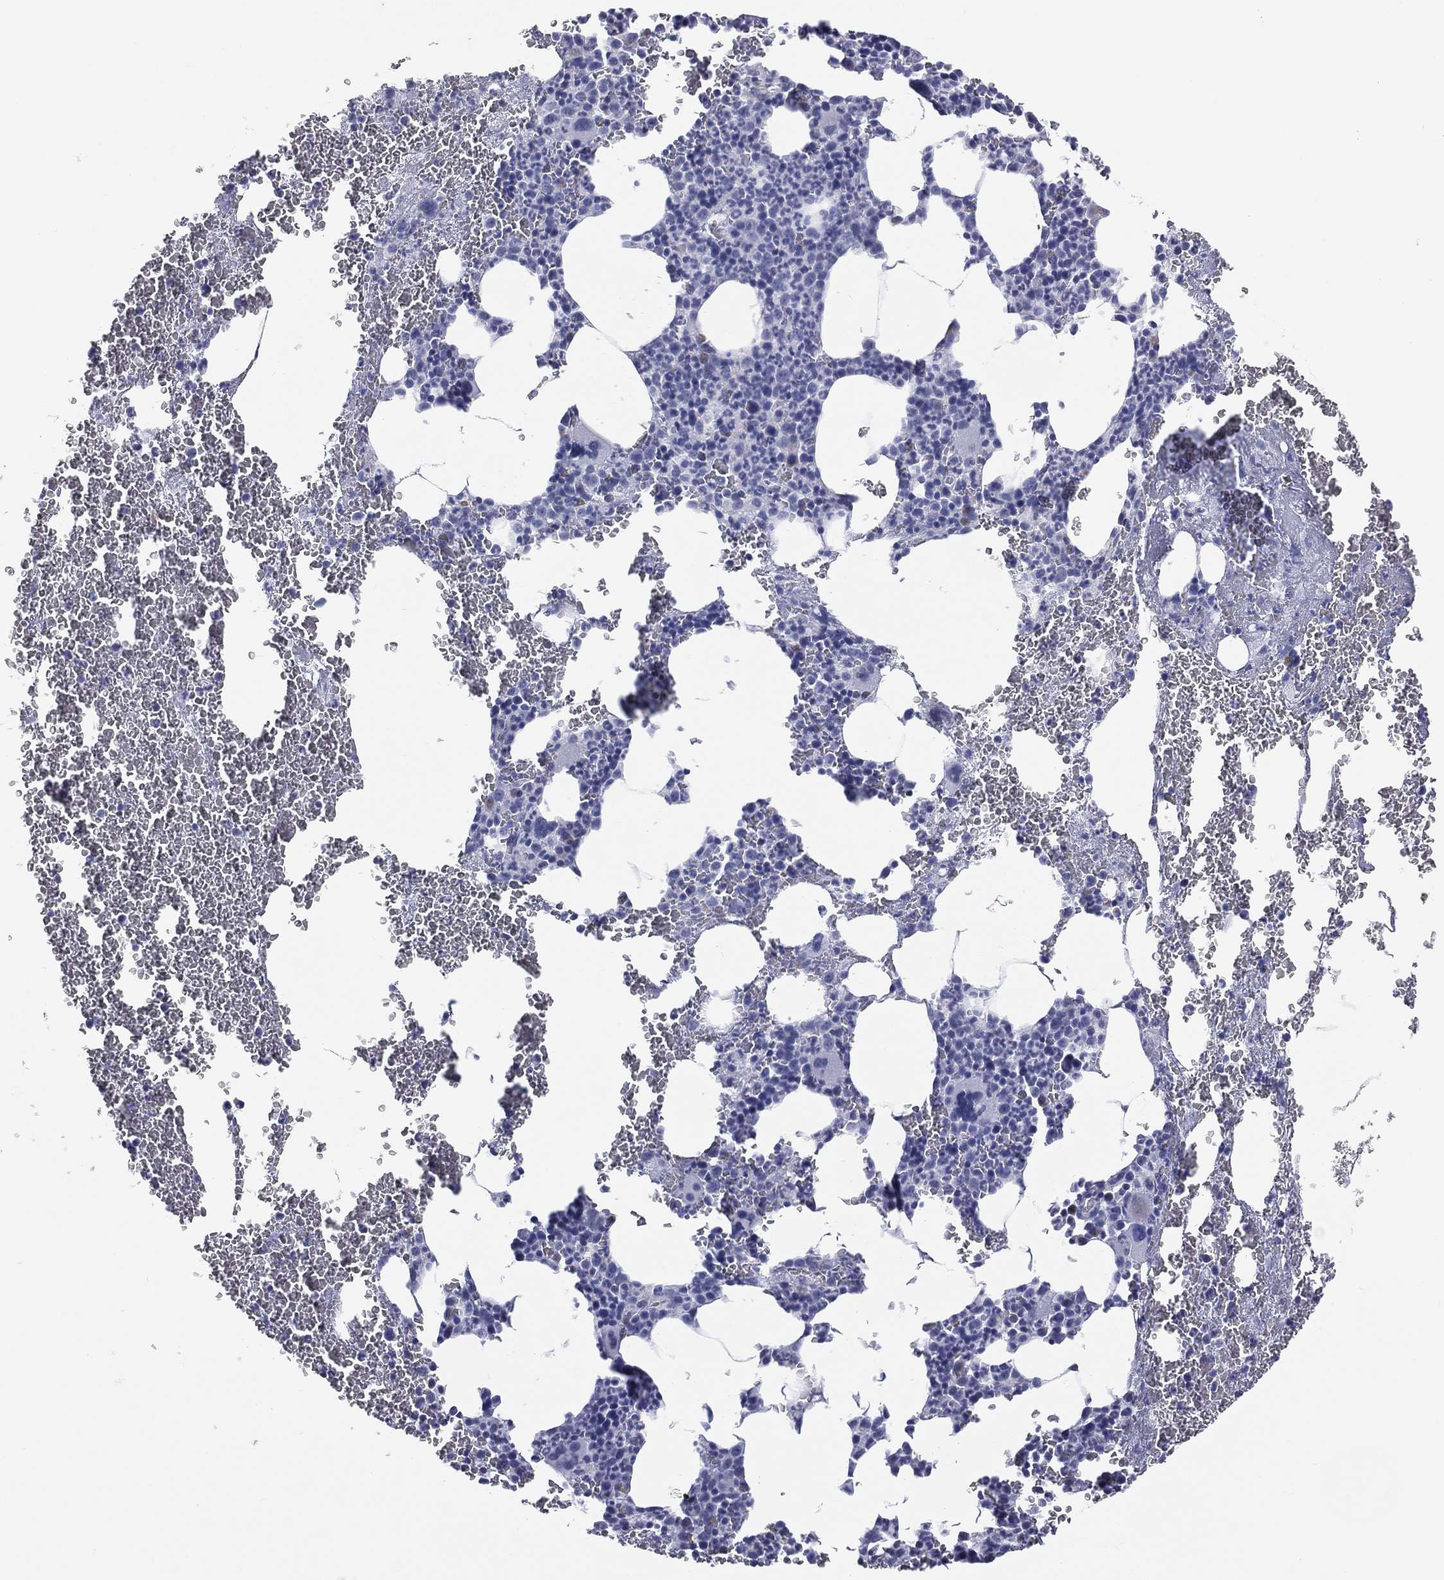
{"staining": {"intensity": "negative", "quantity": "none", "location": "none"}, "tissue": "bone marrow", "cell_type": "Hematopoietic cells", "image_type": "normal", "snomed": [{"axis": "morphology", "description": "Normal tissue, NOS"}, {"axis": "topography", "description": "Bone marrow"}], "caption": "Immunohistochemical staining of normal bone marrow shows no significant expression in hematopoietic cells.", "gene": "MLN", "patient": {"sex": "male", "age": 91}}